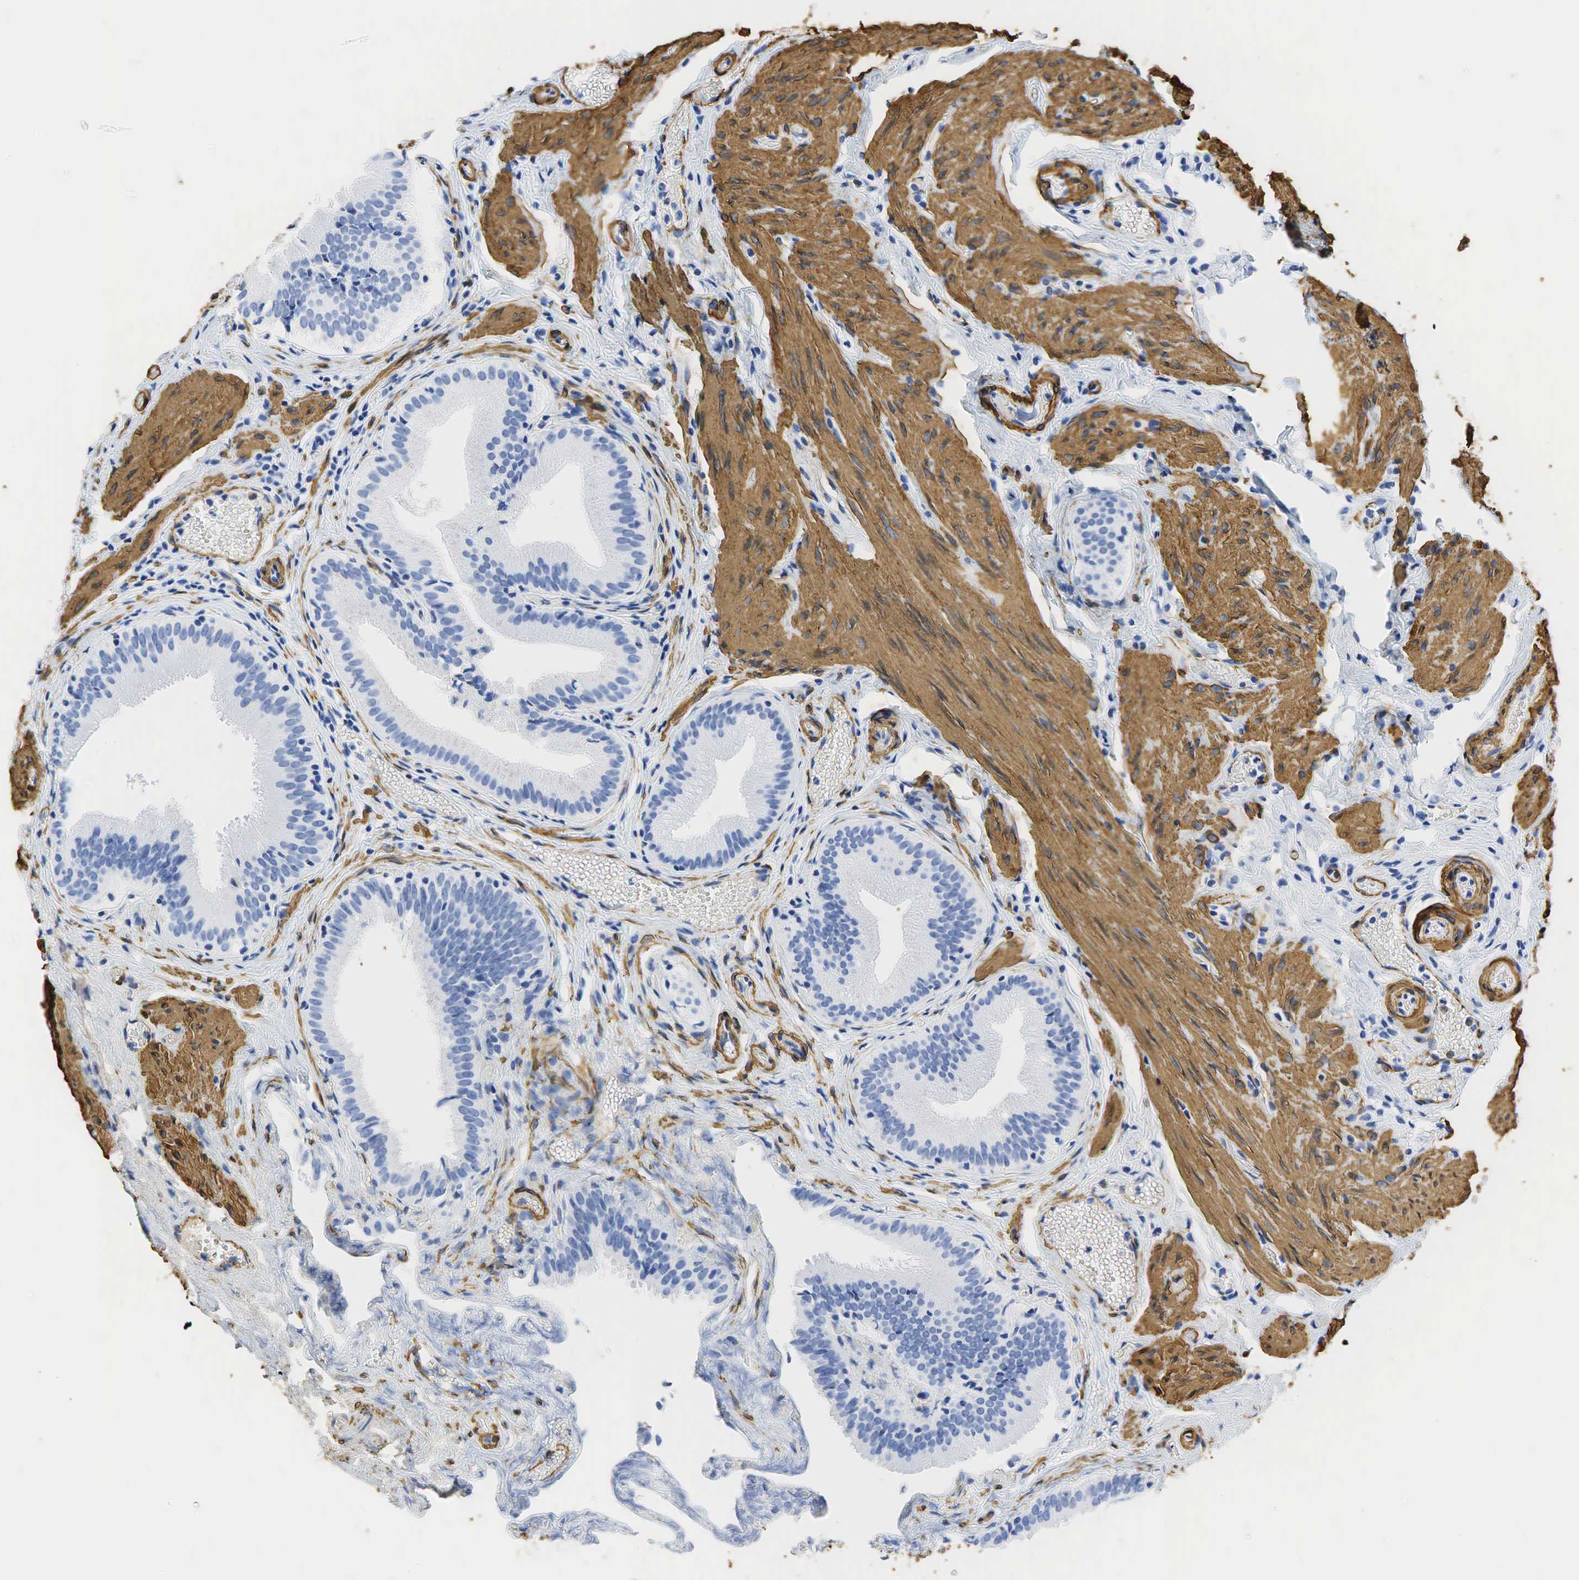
{"staining": {"intensity": "negative", "quantity": "none", "location": "none"}, "tissue": "gallbladder", "cell_type": "Glandular cells", "image_type": "normal", "snomed": [{"axis": "morphology", "description": "Normal tissue, NOS"}, {"axis": "topography", "description": "Gallbladder"}], "caption": "IHC histopathology image of benign gallbladder stained for a protein (brown), which shows no expression in glandular cells. (Stains: DAB immunohistochemistry (IHC) with hematoxylin counter stain, Microscopy: brightfield microscopy at high magnification).", "gene": "ACTA1", "patient": {"sex": "female", "age": 44}}